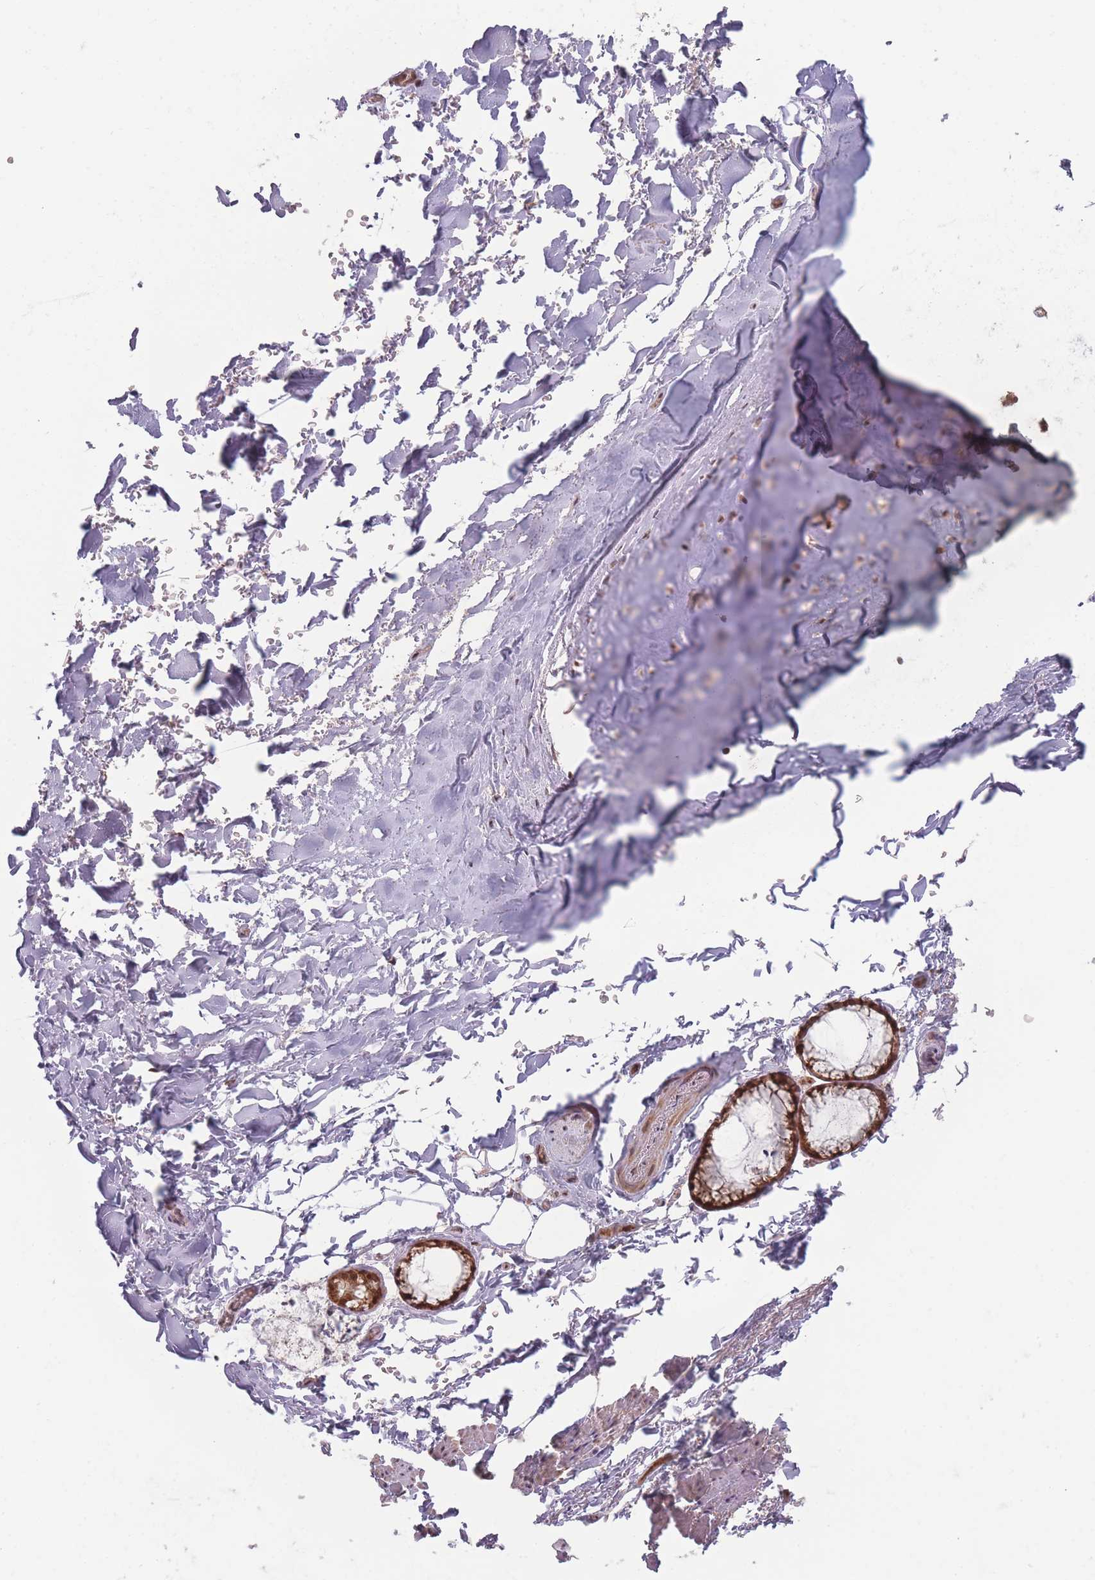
{"staining": {"intensity": "negative", "quantity": "none", "location": "none"}, "tissue": "adipose tissue", "cell_type": "Adipocytes", "image_type": "normal", "snomed": [{"axis": "morphology", "description": "Normal tissue, NOS"}, {"axis": "topography", "description": "Cartilage tissue"}], "caption": "Adipose tissue stained for a protein using immunohistochemistry demonstrates no staining adipocytes.", "gene": "RPS18", "patient": {"sex": "male", "age": 66}}